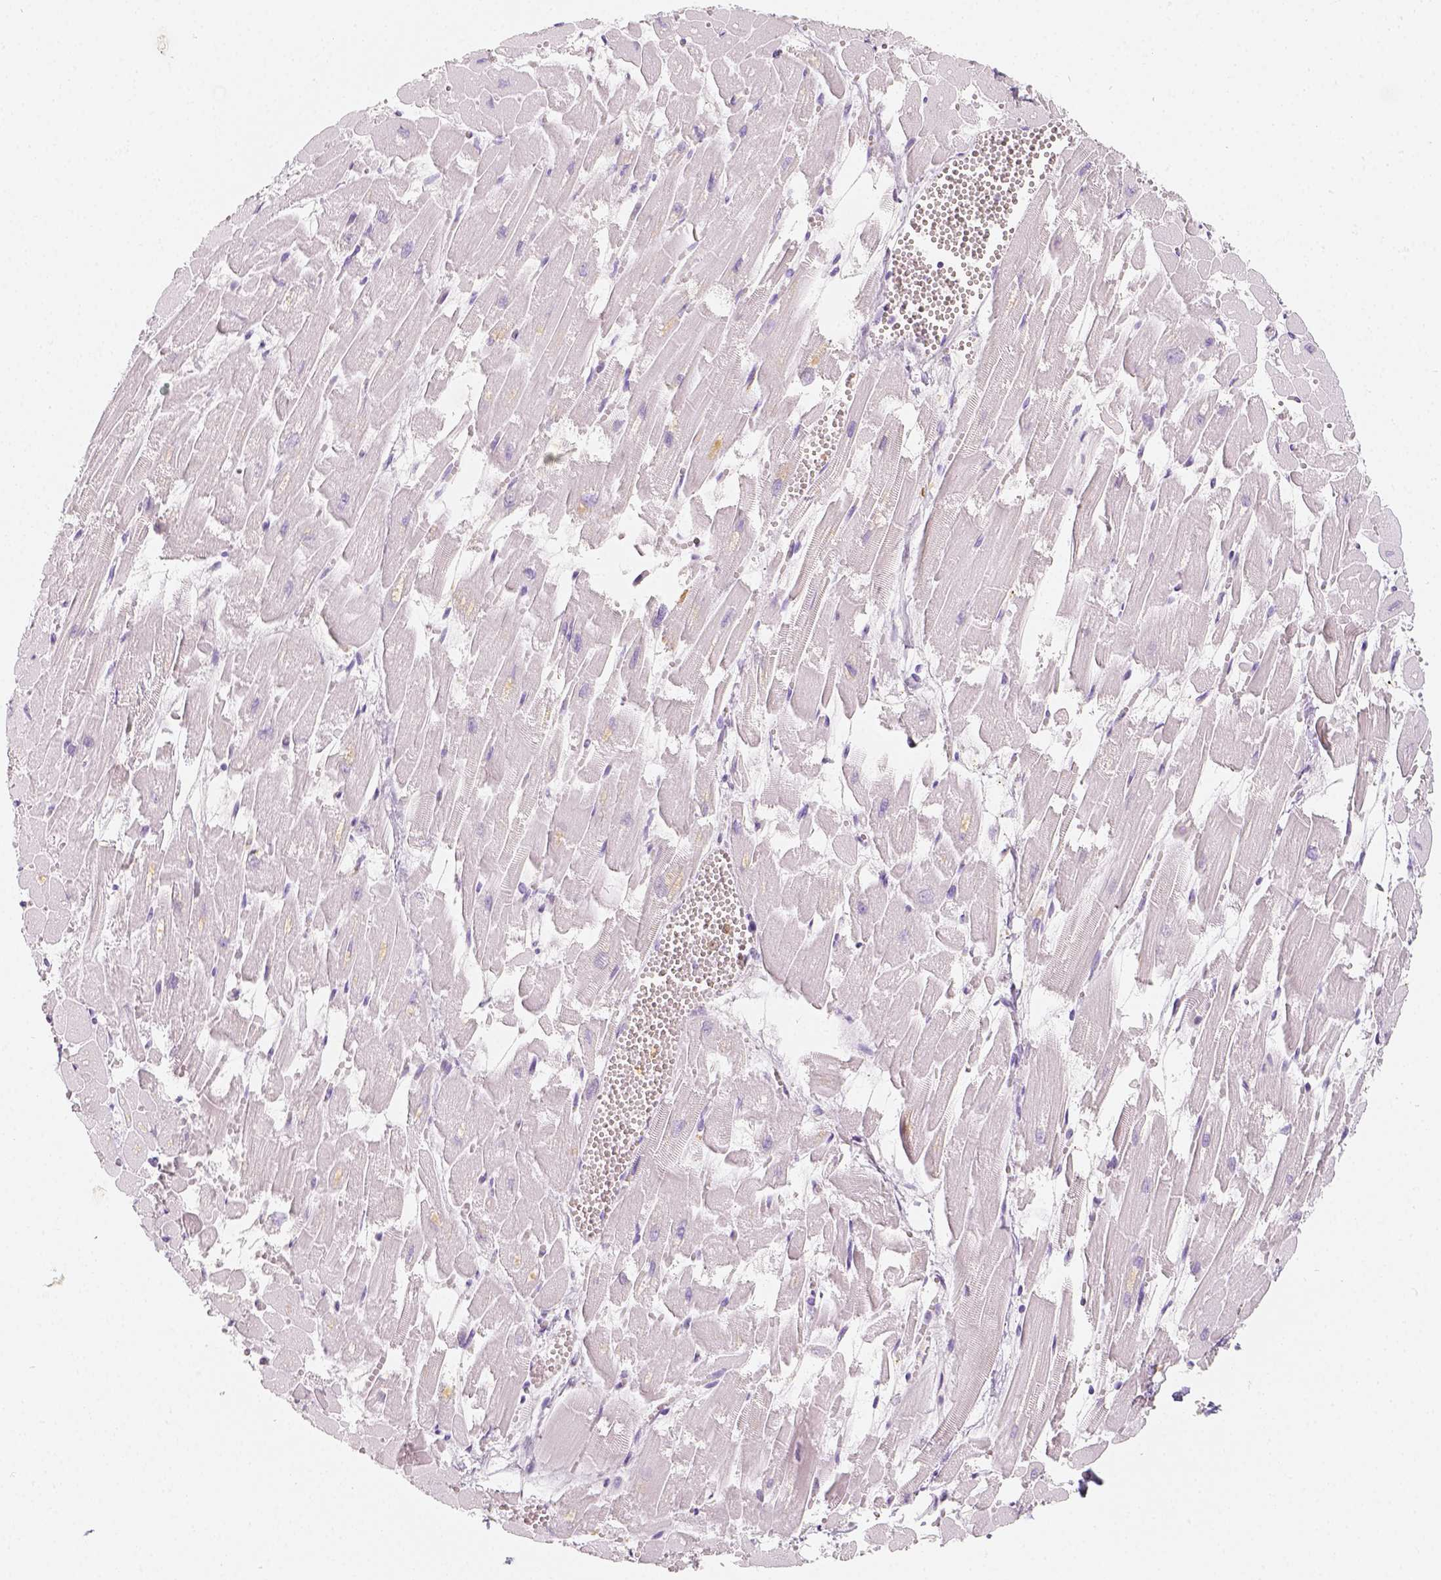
{"staining": {"intensity": "negative", "quantity": "none", "location": "none"}, "tissue": "heart muscle", "cell_type": "Cardiomyocytes", "image_type": "normal", "snomed": [{"axis": "morphology", "description": "Normal tissue, NOS"}, {"axis": "topography", "description": "Heart"}], "caption": "This is an immunohistochemistry (IHC) histopathology image of unremarkable heart muscle. There is no positivity in cardiomyocytes.", "gene": "NECAB2", "patient": {"sex": "female", "age": 52}}